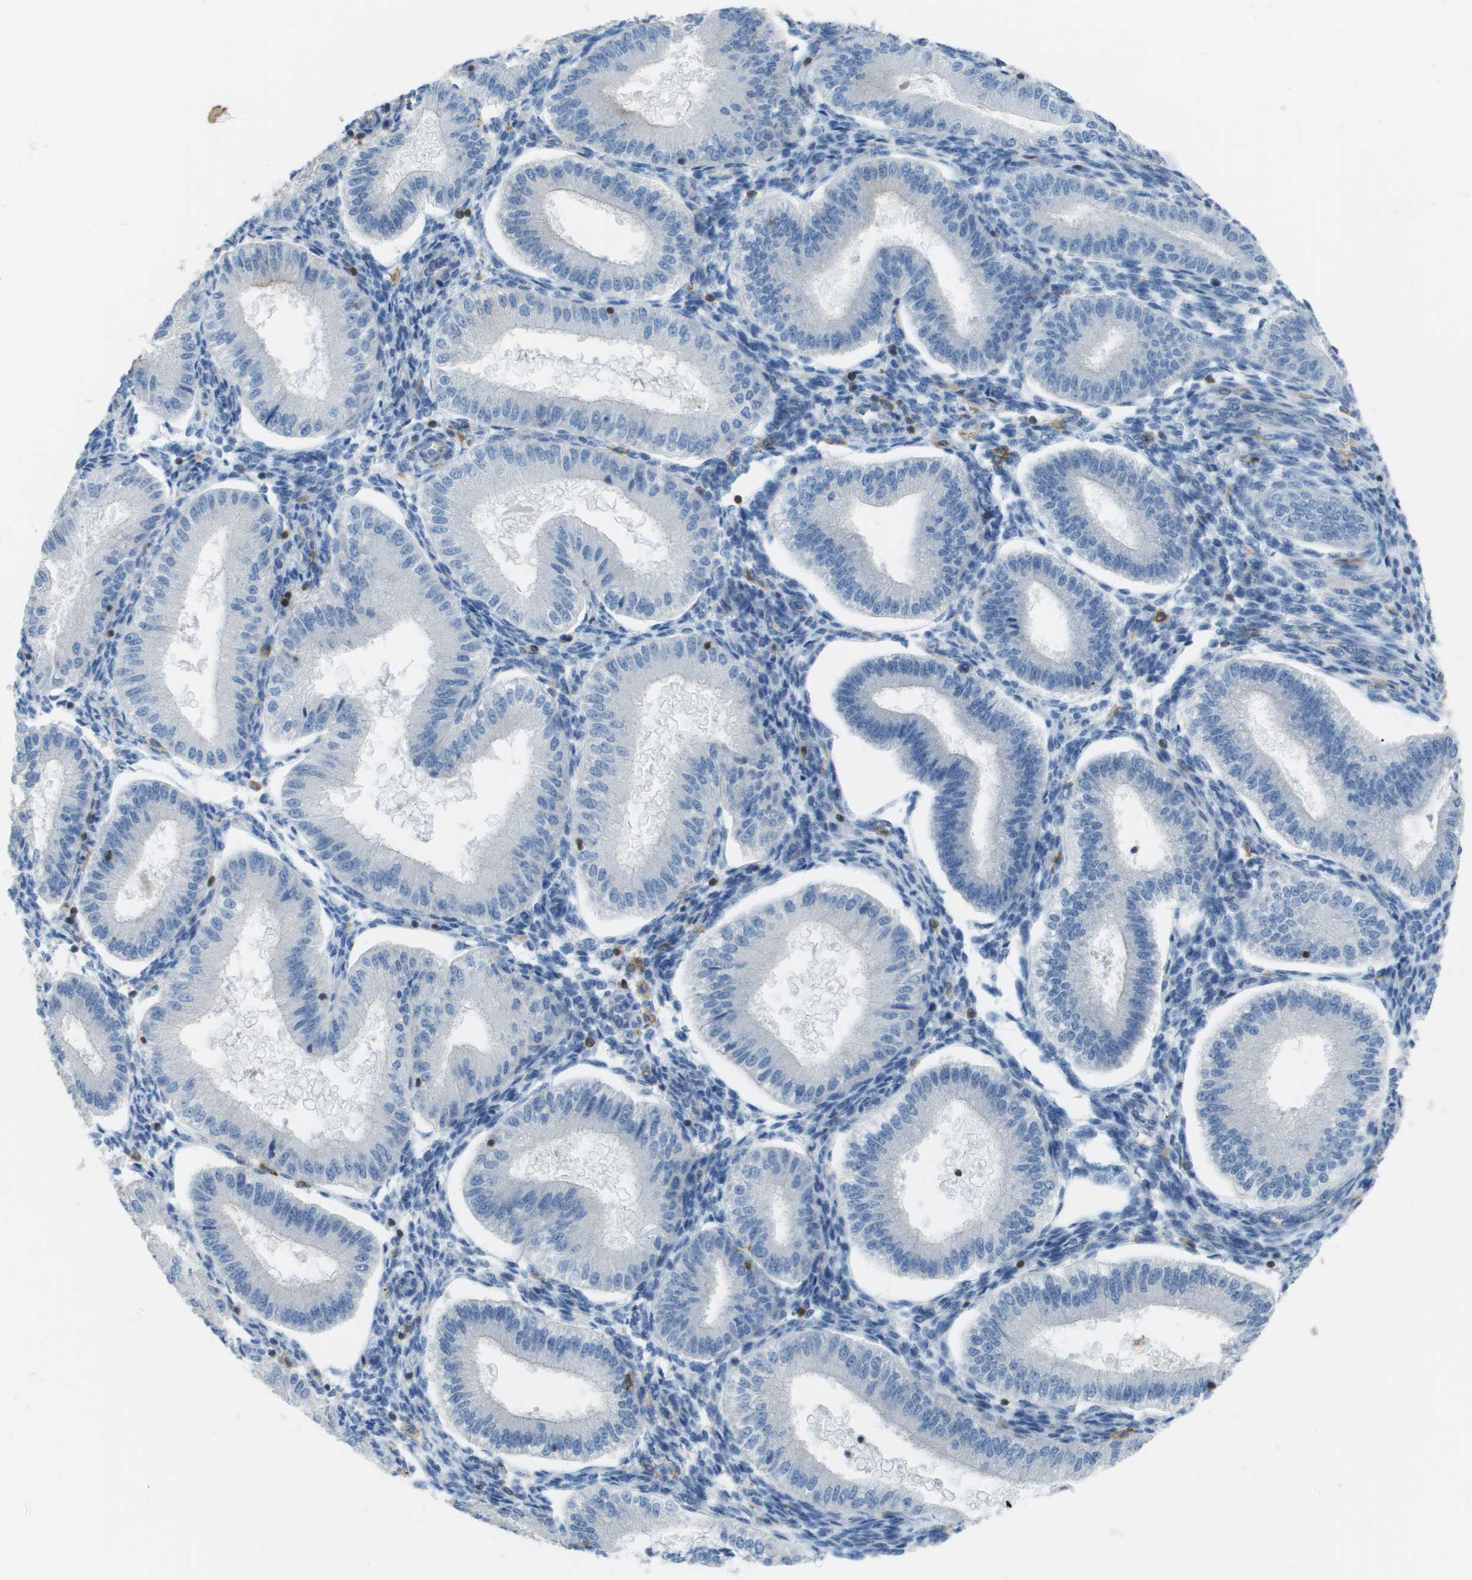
{"staining": {"intensity": "negative", "quantity": "none", "location": "none"}, "tissue": "endometrium", "cell_type": "Cells in endometrial stroma", "image_type": "normal", "snomed": [{"axis": "morphology", "description": "Normal tissue, NOS"}, {"axis": "topography", "description": "Endometrium"}], "caption": "Immunohistochemical staining of benign human endometrium shows no significant staining in cells in endometrial stroma. (DAB IHC visualized using brightfield microscopy, high magnification).", "gene": "APBB1IP", "patient": {"sex": "female", "age": 39}}